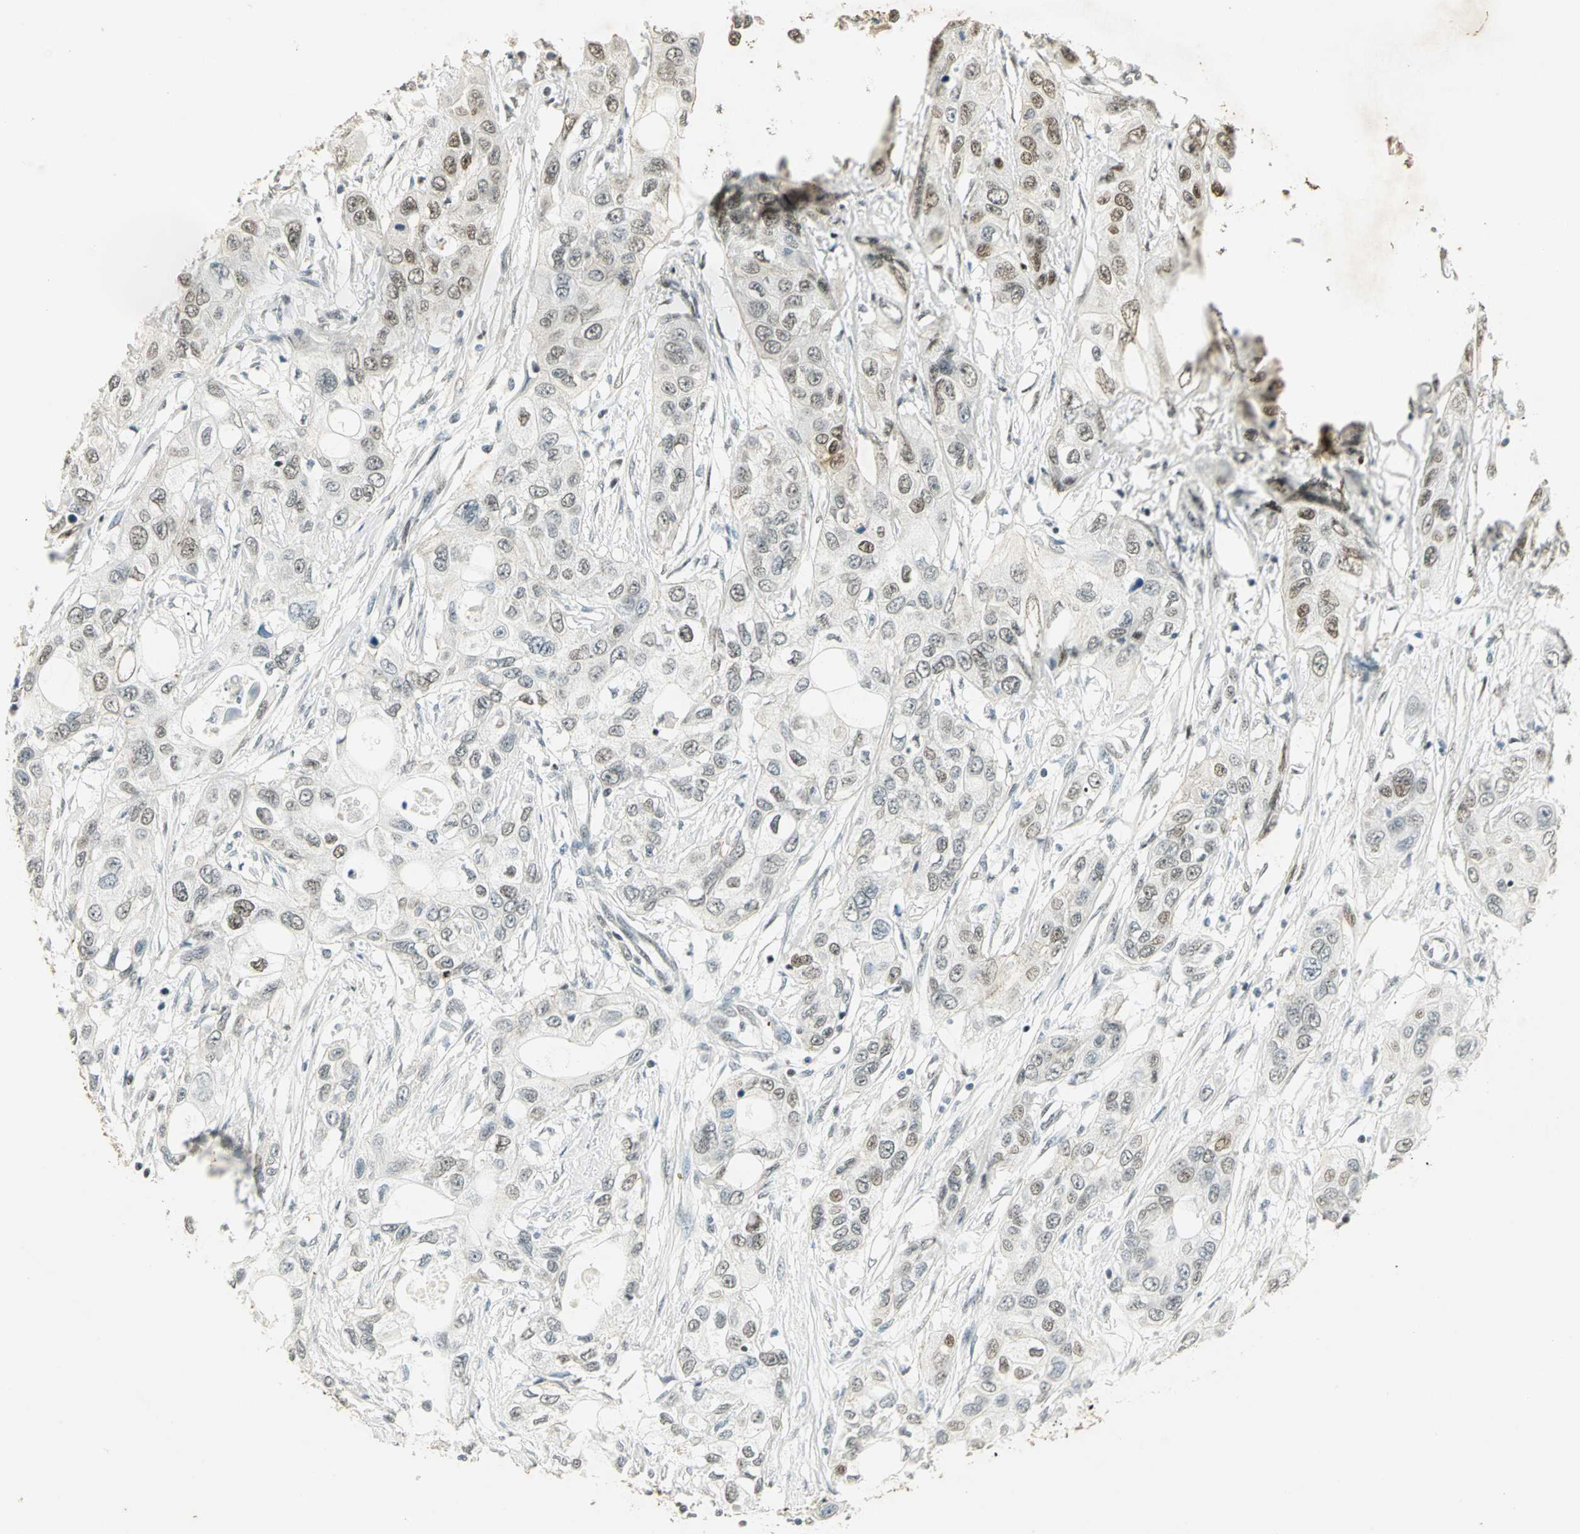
{"staining": {"intensity": "weak", "quantity": "<25%", "location": "nuclear"}, "tissue": "pancreatic cancer", "cell_type": "Tumor cells", "image_type": "cancer", "snomed": [{"axis": "morphology", "description": "Adenocarcinoma, NOS"}, {"axis": "topography", "description": "Pancreas"}], "caption": "This is a image of immunohistochemistry staining of adenocarcinoma (pancreatic), which shows no positivity in tumor cells. Nuclei are stained in blue.", "gene": "AK6", "patient": {"sex": "female", "age": 70}}